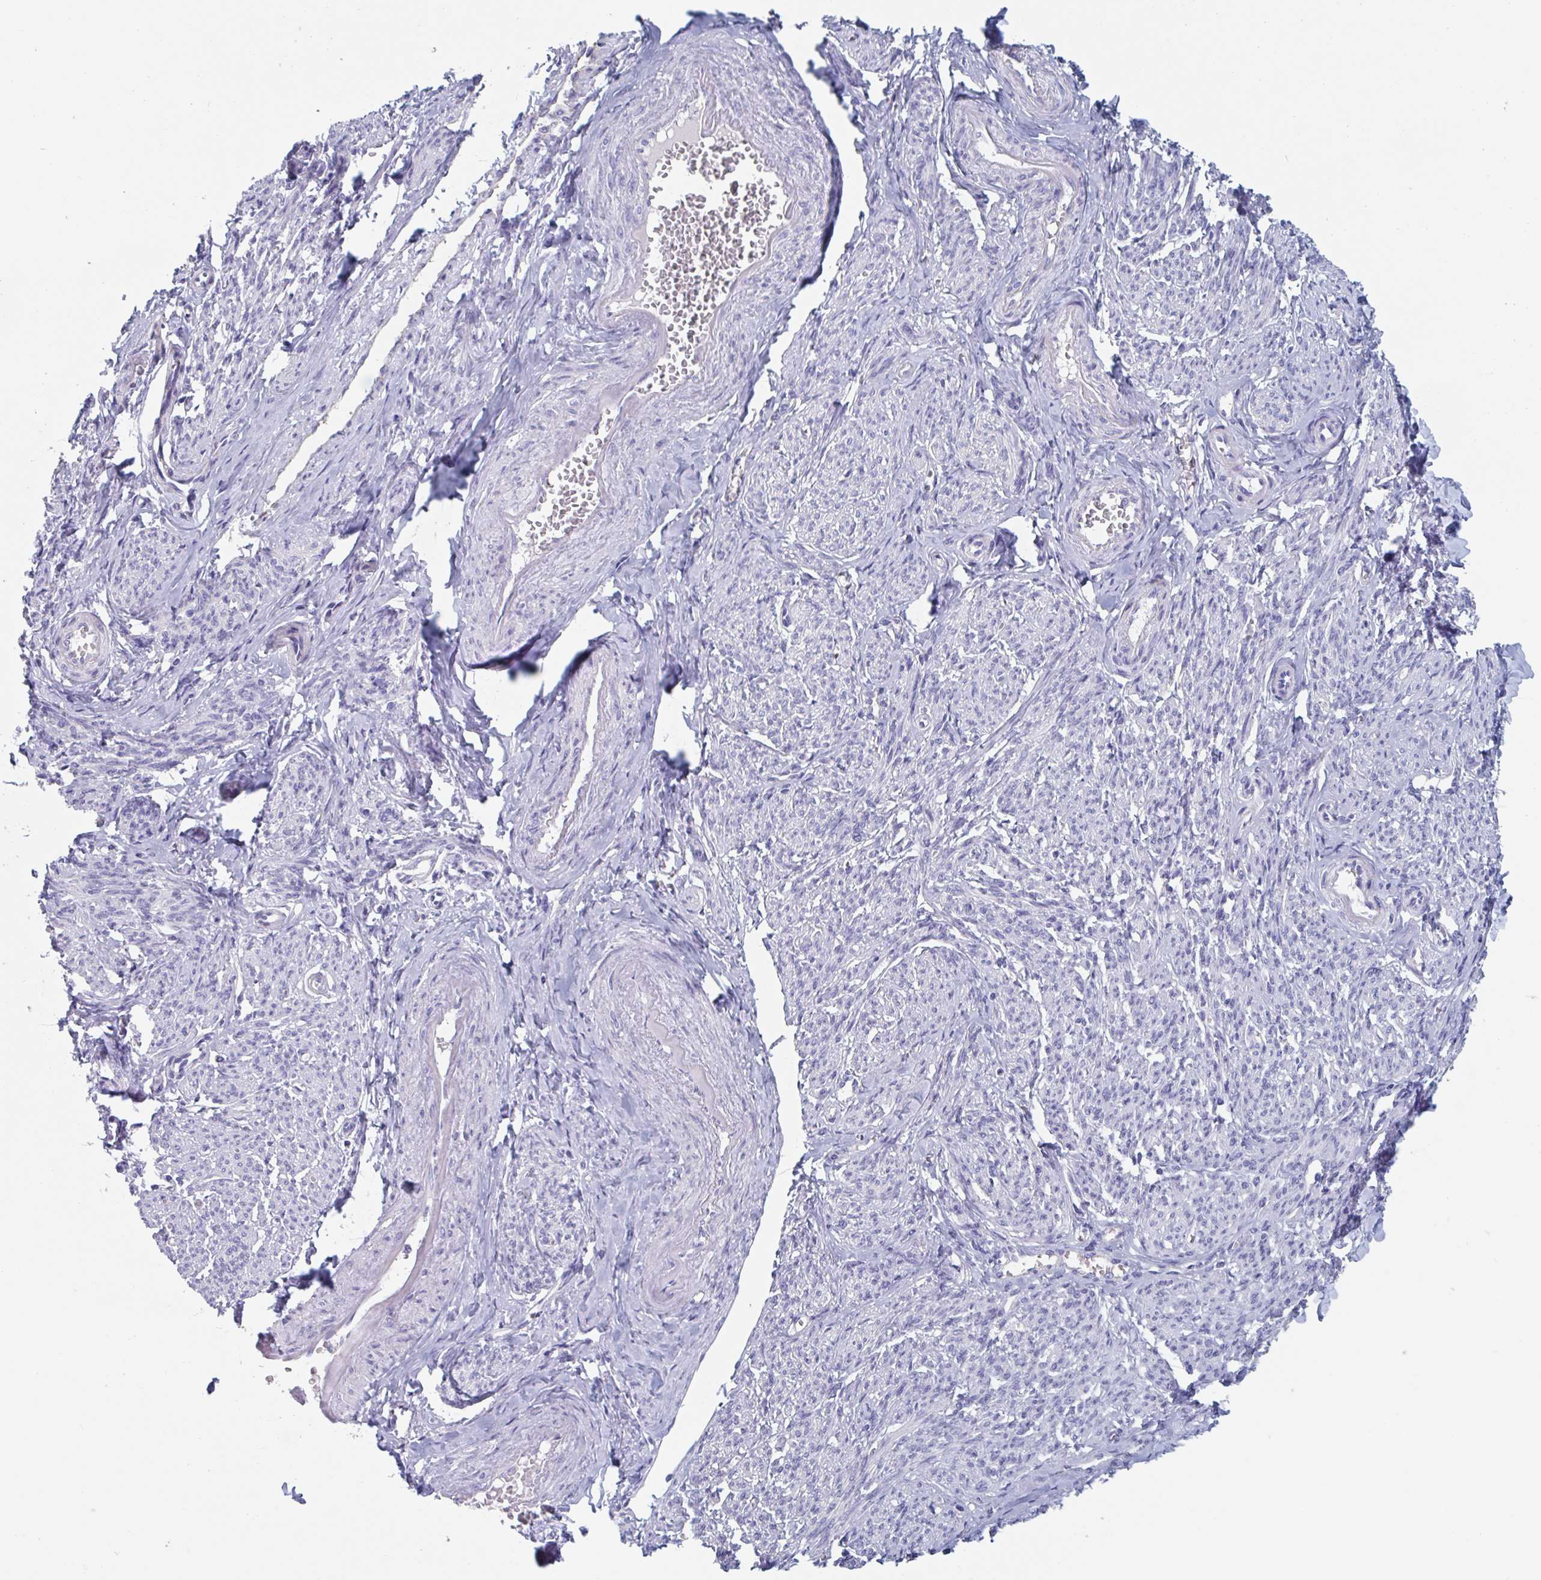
{"staining": {"intensity": "negative", "quantity": "none", "location": "none"}, "tissue": "smooth muscle", "cell_type": "Smooth muscle cells", "image_type": "normal", "snomed": [{"axis": "morphology", "description": "Normal tissue, NOS"}, {"axis": "topography", "description": "Smooth muscle"}], "caption": "Immunohistochemical staining of unremarkable human smooth muscle demonstrates no significant staining in smooth muscle cells. The staining is performed using DAB (3,3'-diaminobenzidine) brown chromogen with nuclei counter-stained in using hematoxylin.", "gene": "ABHD16A", "patient": {"sex": "female", "age": 65}}